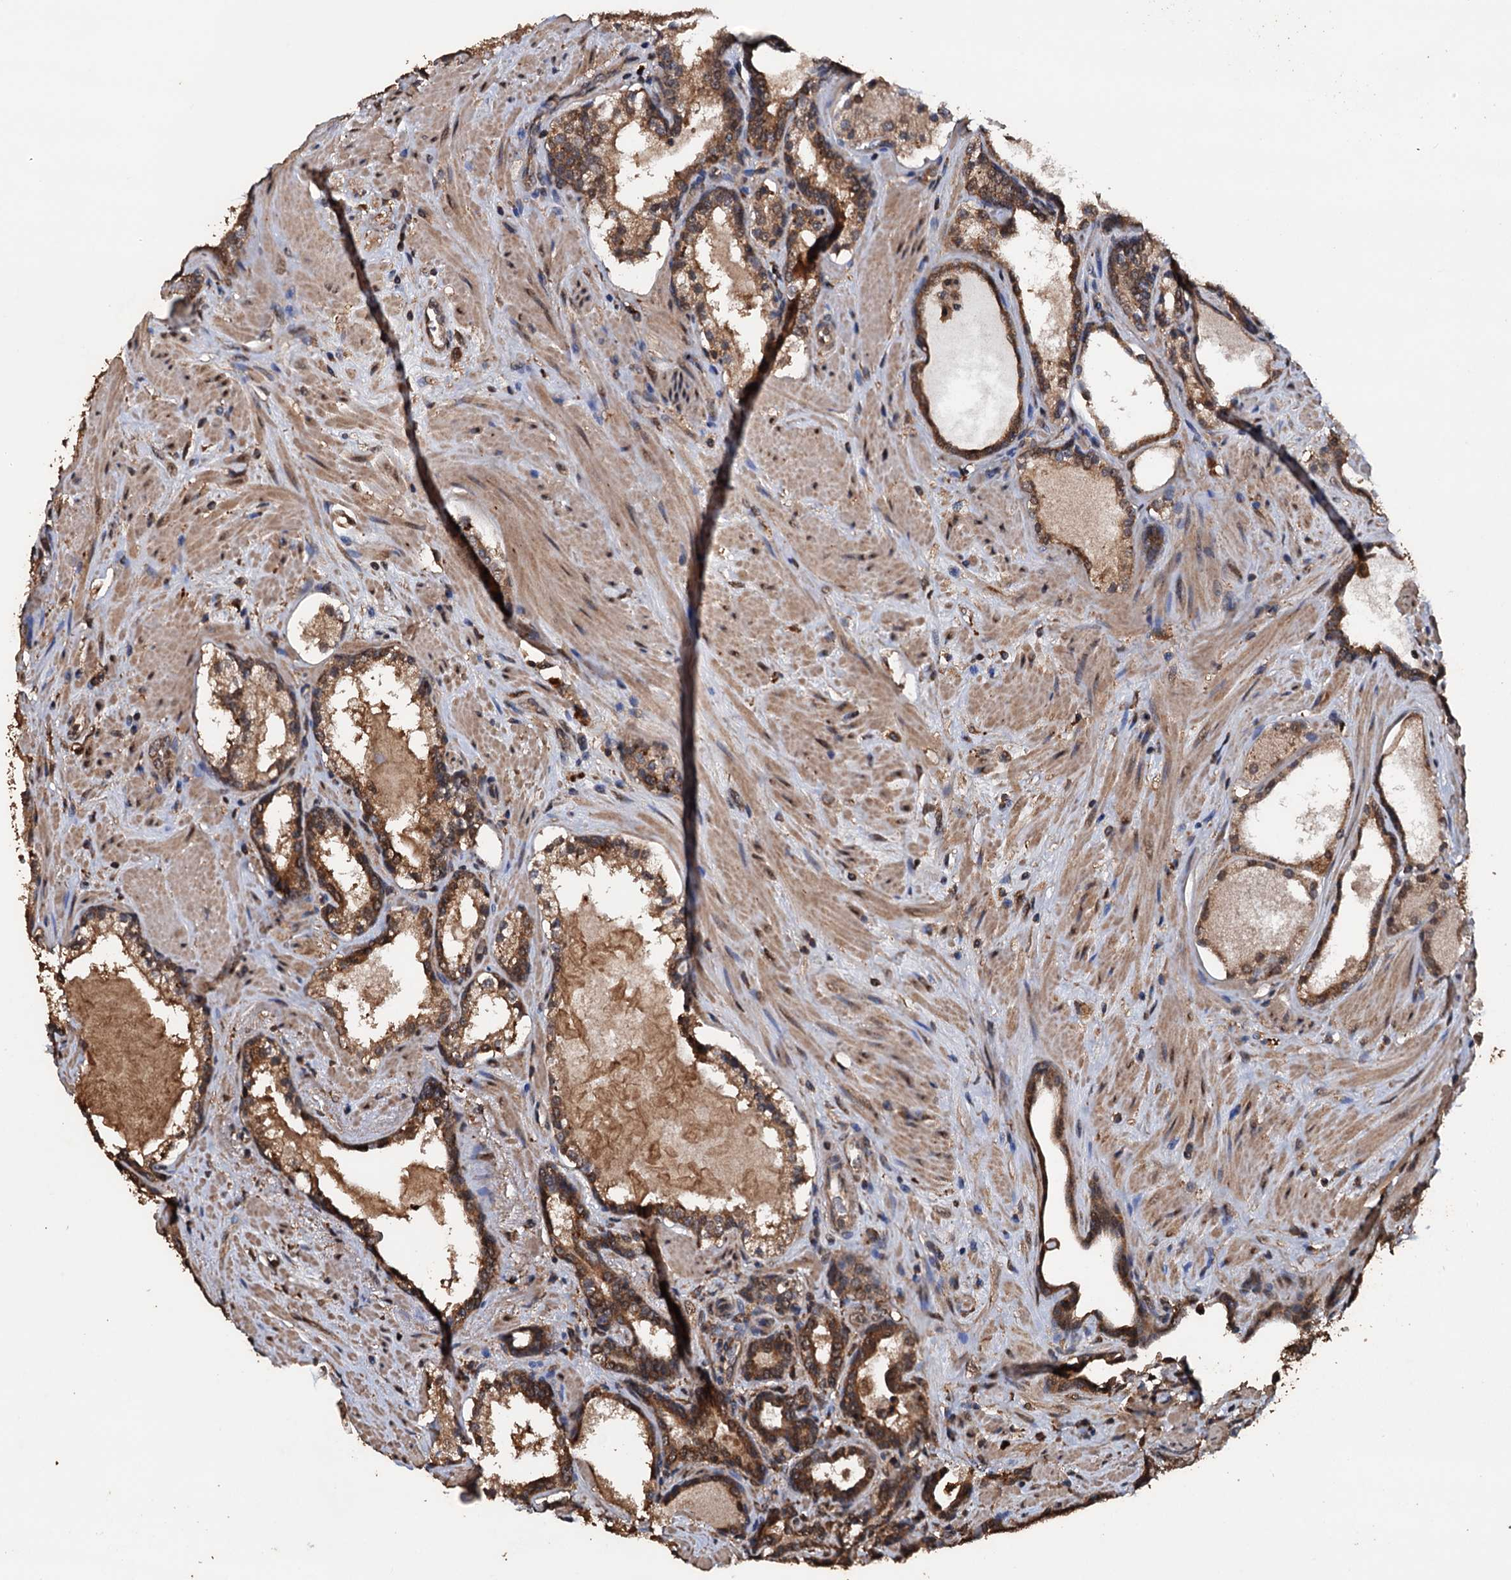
{"staining": {"intensity": "moderate", "quantity": ">75%", "location": "cytoplasmic/membranous"}, "tissue": "prostate cancer", "cell_type": "Tumor cells", "image_type": "cancer", "snomed": [{"axis": "morphology", "description": "Adenocarcinoma, High grade"}, {"axis": "topography", "description": "Prostate"}], "caption": "Immunohistochemical staining of prostate adenocarcinoma (high-grade) shows moderate cytoplasmic/membranous protein positivity in about >75% of tumor cells.", "gene": "PSMD9", "patient": {"sex": "male", "age": 58}}